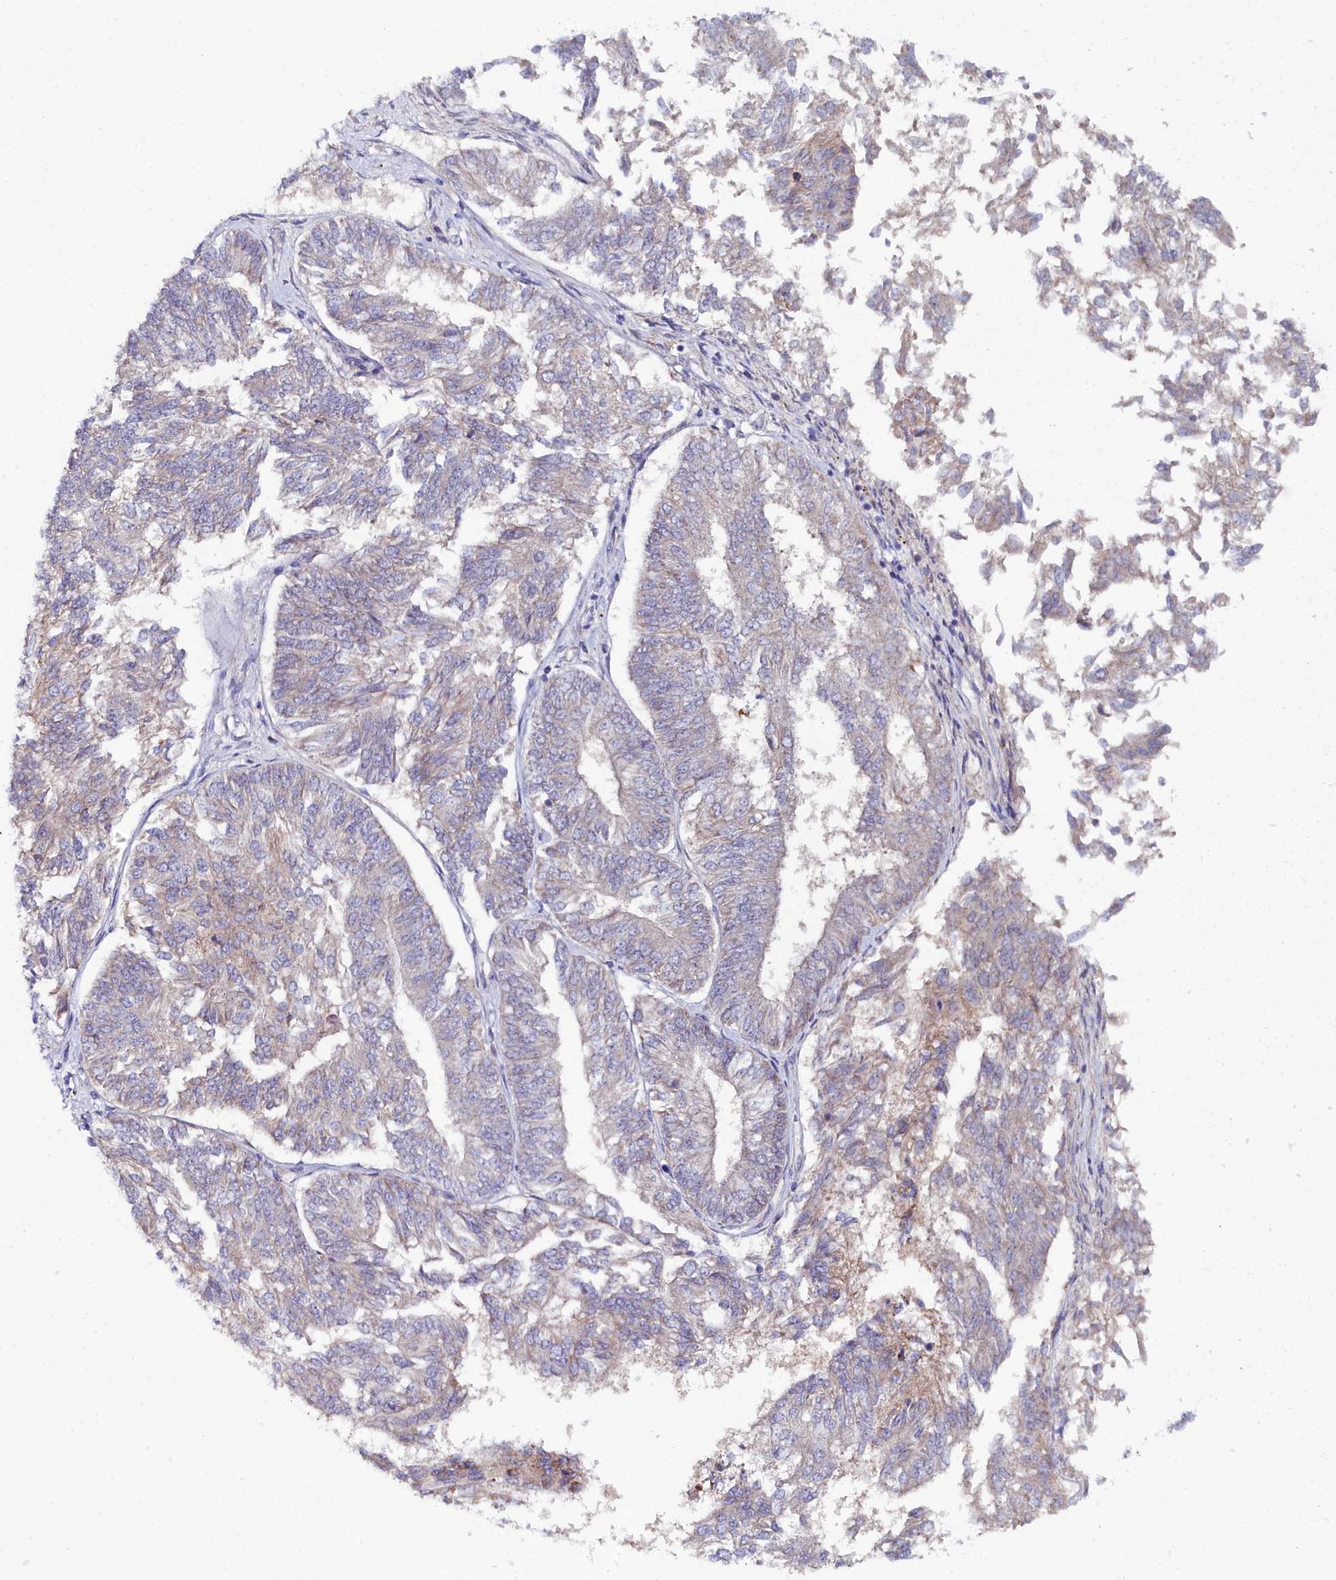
{"staining": {"intensity": "weak", "quantity": "<25%", "location": "cytoplasmic/membranous"}, "tissue": "endometrial cancer", "cell_type": "Tumor cells", "image_type": "cancer", "snomed": [{"axis": "morphology", "description": "Adenocarcinoma, NOS"}, {"axis": "topography", "description": "Endometrium"}], "caption": "Immunohistochemical staining of human endometrial cancer (adenocarcinoma) demonstrates no significant positivity in tumor cells. (Brightfield microscopy of DAB immunohistochemistry (IHC) at high magnification).", "gene": "SLC49A3", "patient": {"sex": "female", "age": 58}}